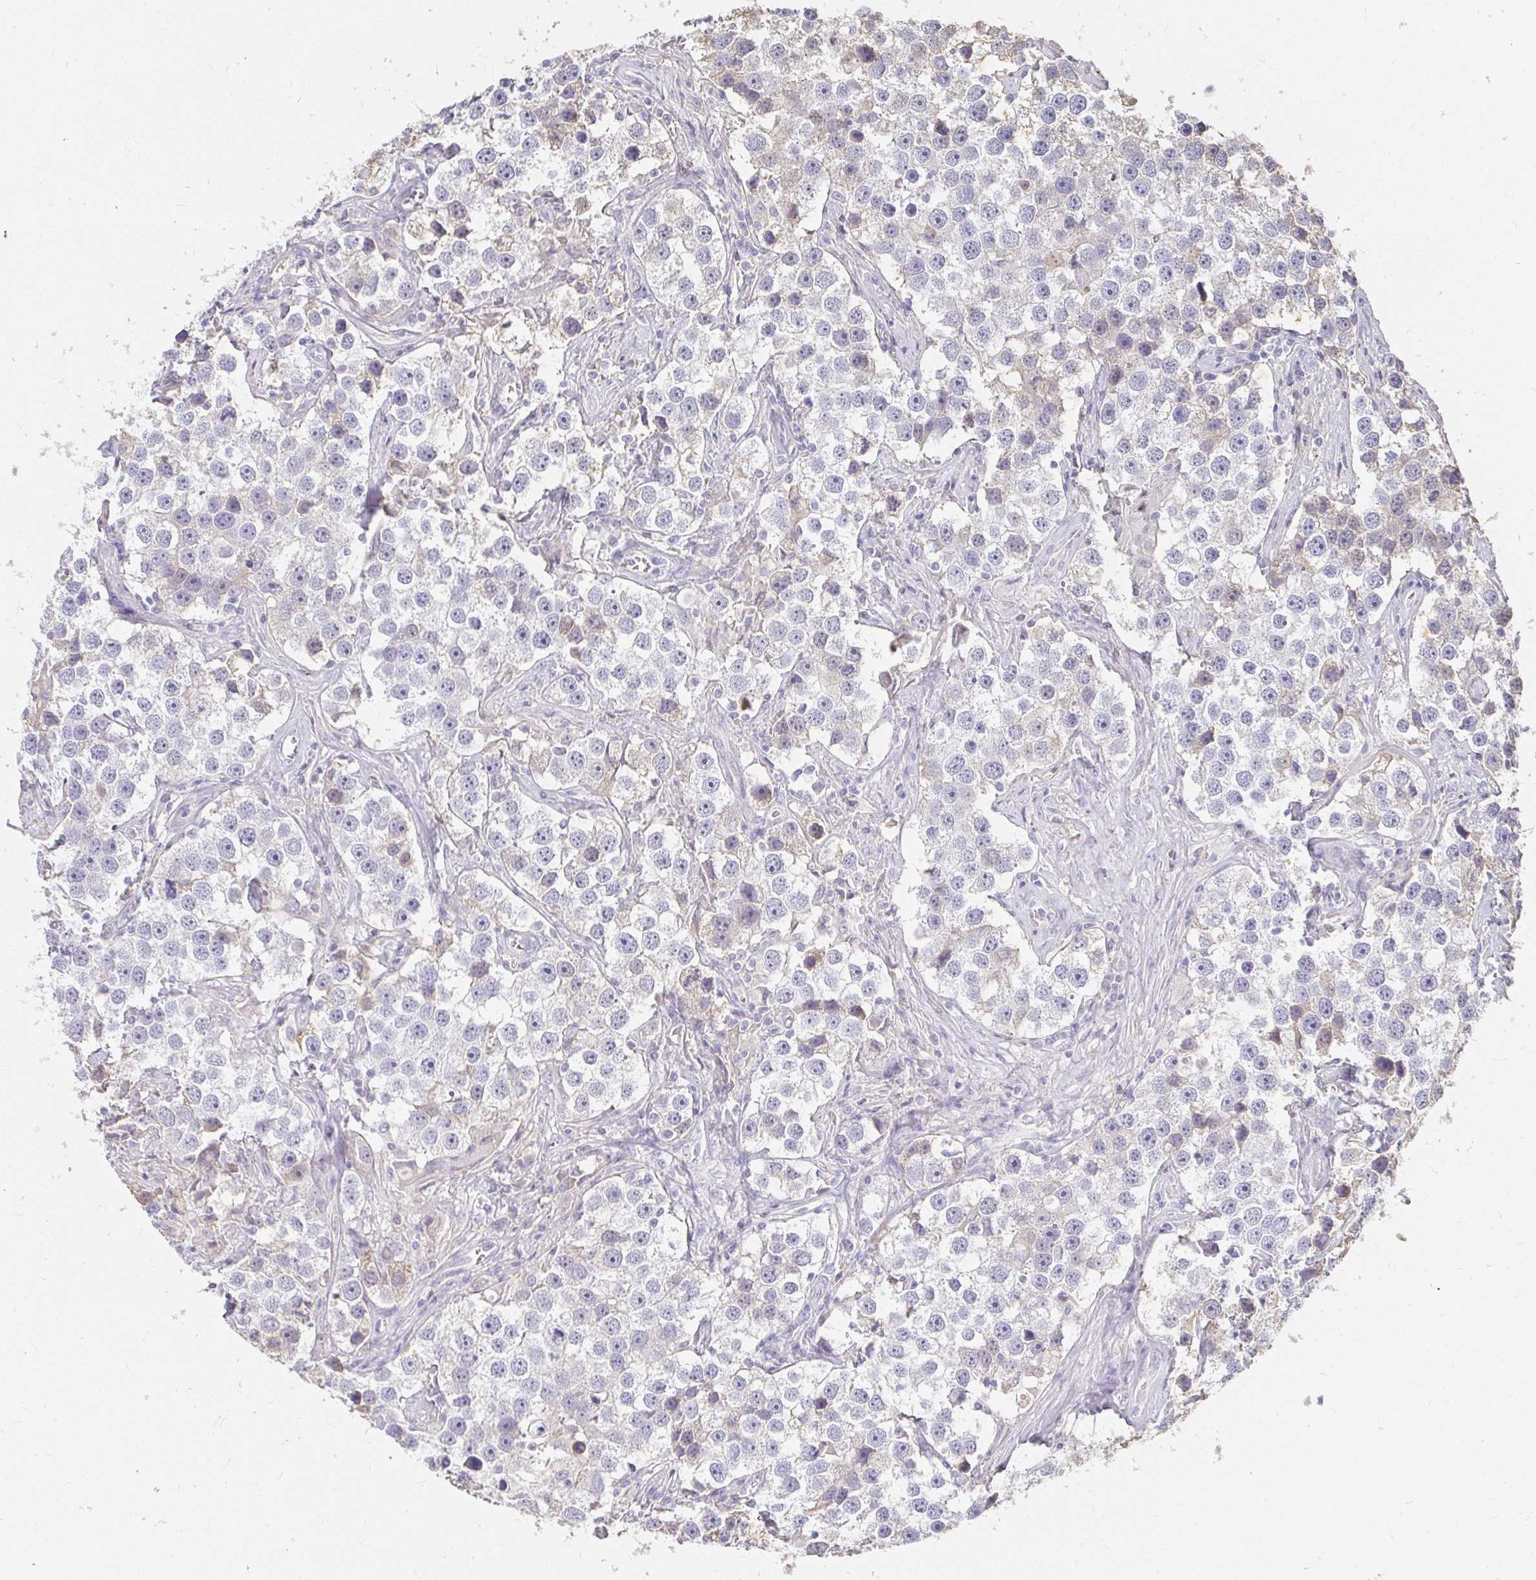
{"staining": {"intensity": "negative", "quantity": "none", "location": "none"}, "tissue": "testis cancer", "cell_type": "Tumor cells", "image_type": "cancer", "snomed": [{"axis": "morphology", "description": "Seminoma, NOS"}, {"axis": "topography", "description": "Testis"}], "caption": "Micrograph shows no protein staining in tumor cells of testis cancer tissue.", "gene": "LOXL4", "patient": {"sex": "male", "age": 49}}